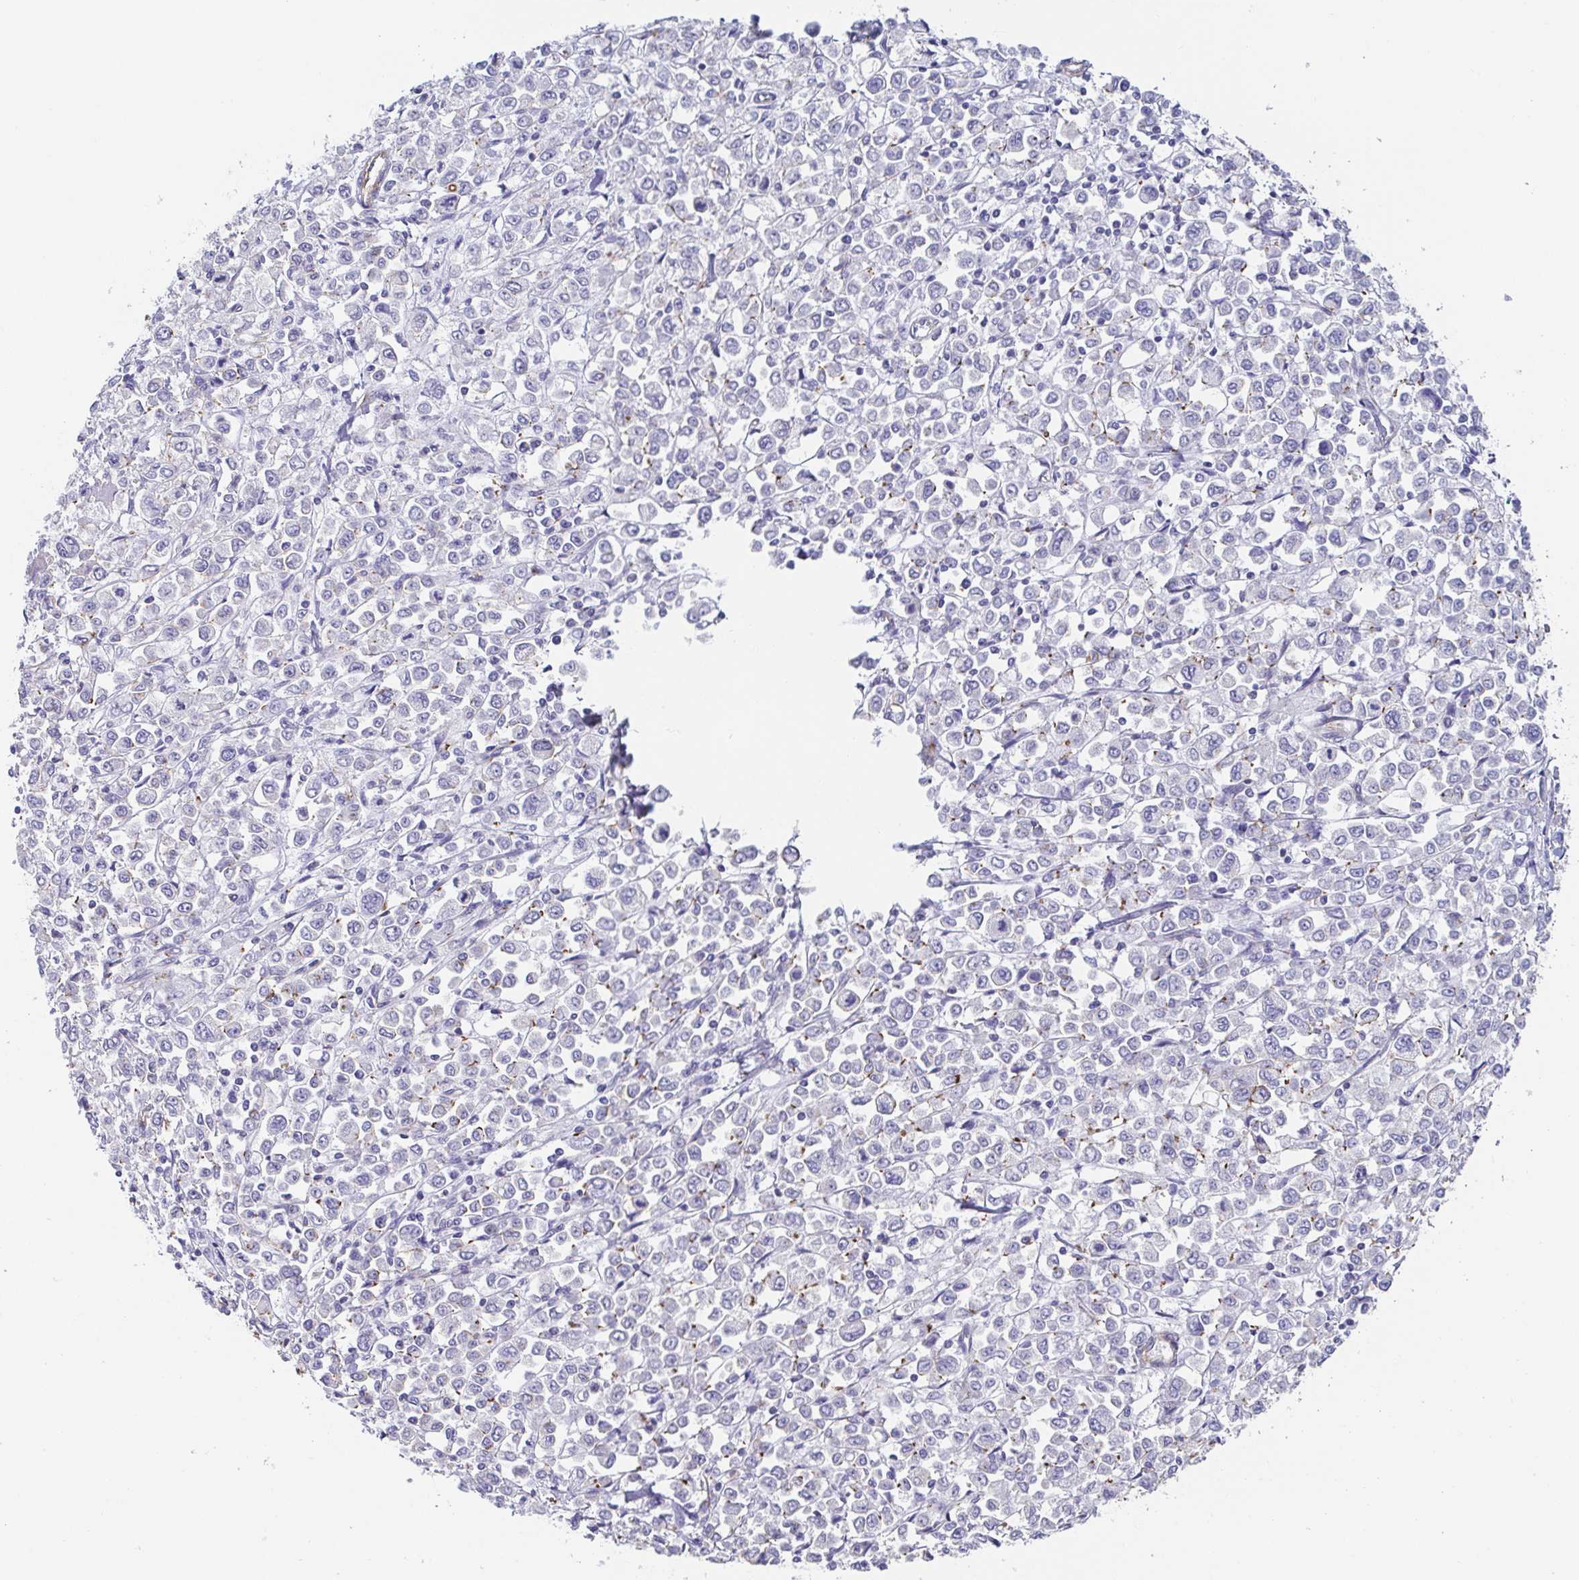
{"staining": {"intensity": "negative", "quantity": "none", "location": "none"}, "tissue": "stomach cancer", "cell_type": "Tumor cells", "image_type": "cancer", "snomed": [{"axis": "morphology", "description": "Adenocarcinoma, NOS"}, {"axis": "topography", "description": "Stomach, upper"}], "caption": "Stomach adenocarcinoma stained for a protein using IHC reveals no positivity tumor cells.", "gene": "TRAM2", "patient": {"sex": "male", "age": 70}}